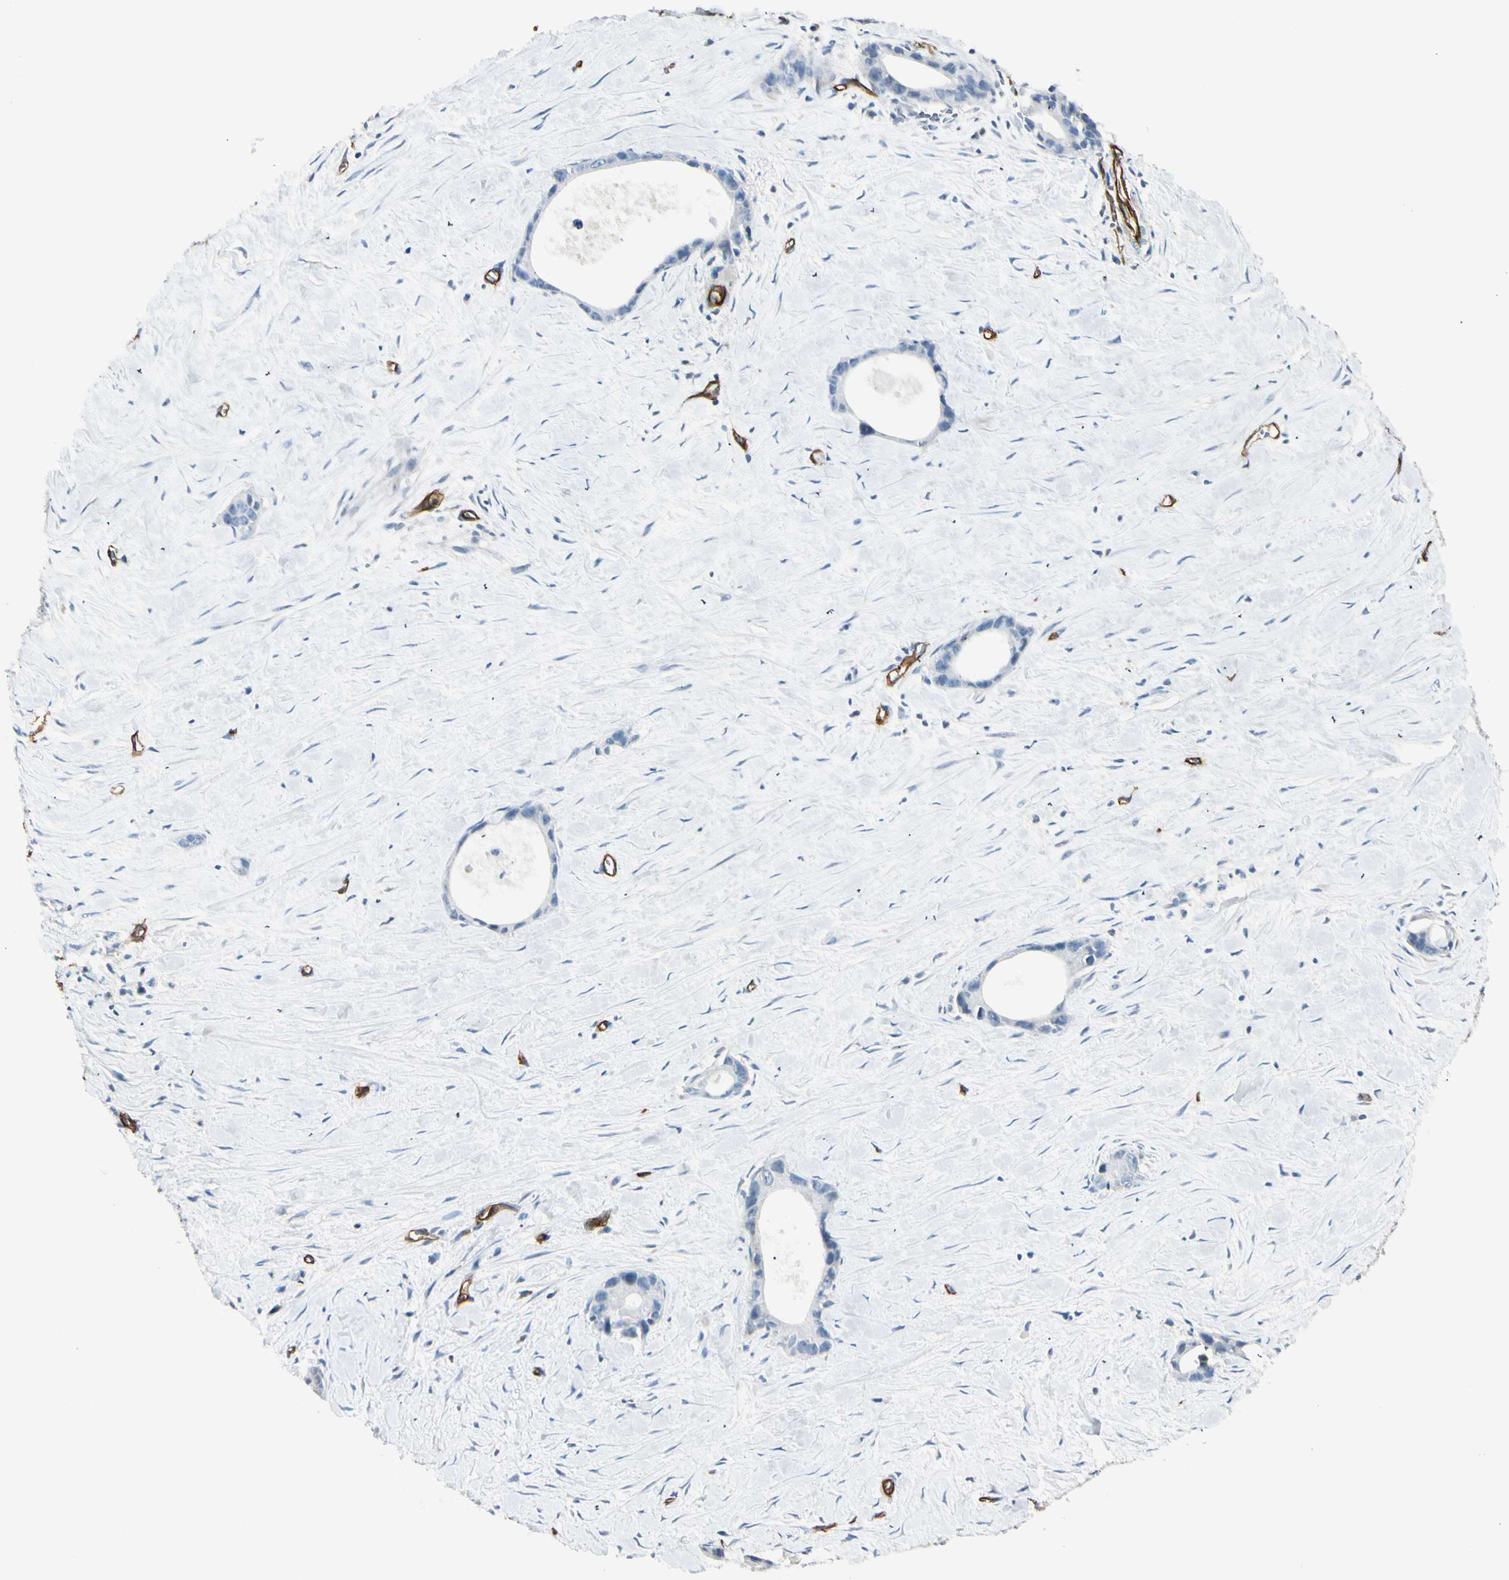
{"staining": {"intensity": "negative", "quantity": "none", "location": "none"}, "tissue": "liver cancer", "cell_type": "Tumor cells", "image_type": "cancer", "snomed": [{"axis": "morphology", "description": "Cholangiocarcinoma"}, {"axis": "topography", "description": "Liver"}], "caption": "High power microscopy histopathology image of an IHC micrograph of liver cancer (cholangiocarcinoma), revealing no significant staining in tumor cells.", "gene": "CD93", "patient": {"sex": "female", "age": 55}}